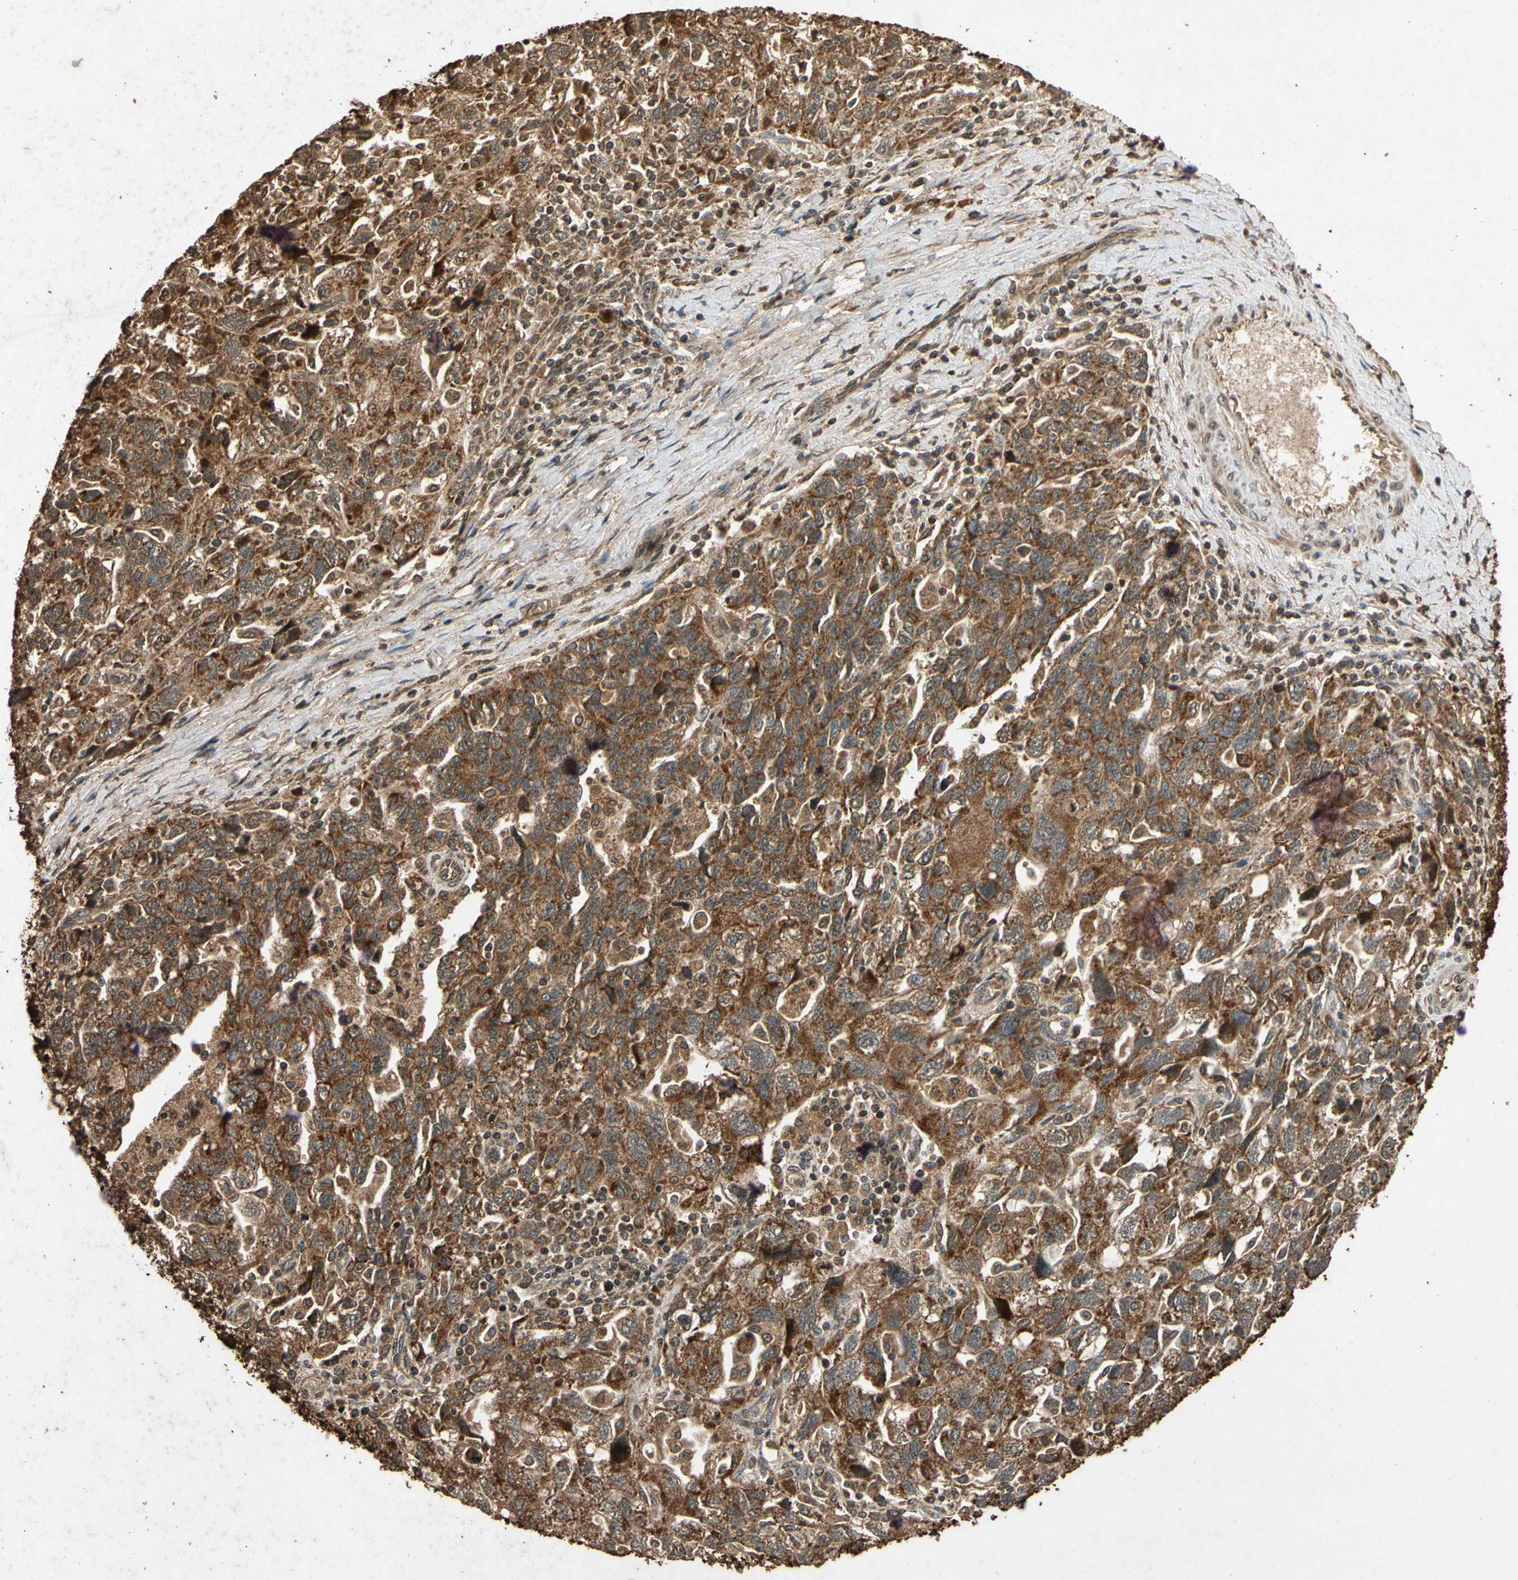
{"staining": {"intensity": "strong", "quantity": ">75%", "location": "cytoplasmic/membranous"}, "tissue": "ovarian cancer", "cell_type": "Tumor cells", "image_type": "cancer", "snomed": [{"axis": "morphology", "description": "Carcinoma, NOS"}, {"axis": "morphology", "description": "Cystadenocarcinoma, serous, NOS"}, {"axis": "topography", "description": "Ovary"}], "caption": "The photomicrograph exhibits a brown stain indicating the presence of a protein in the cytoplasmic/membranous of tumor cells in carcinoma (ovarian).", "gene": "TXN2", "patient": {"sex": "female", "age": 69}}